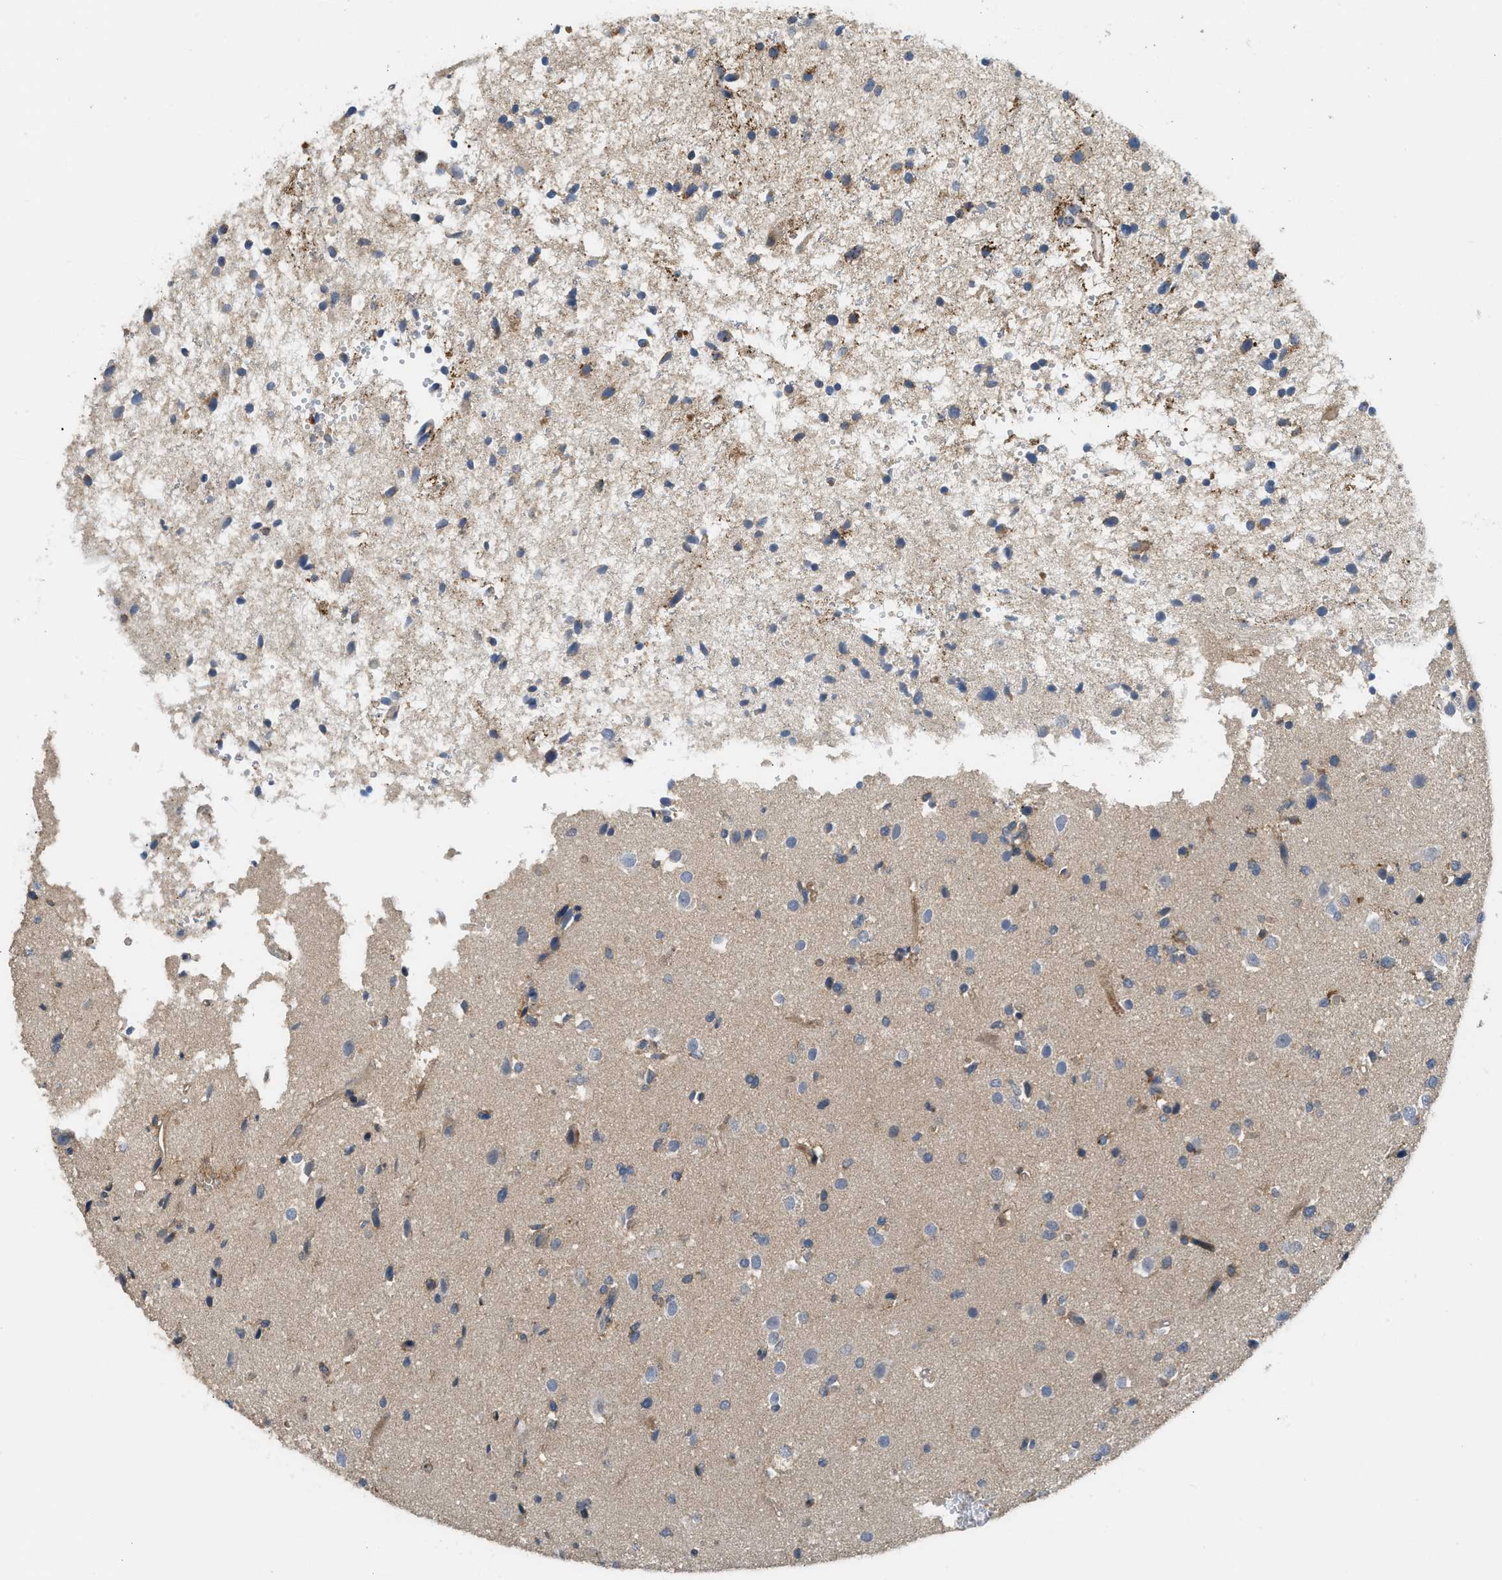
{"staining": {"intensity": "negative", "quantity": "none", "location": "none"}, "tissue": "glioma", "cell_type": "Tumor cells", "image_type": "cancer", "snomed": [{"axis": "morphology", "description": "Glioma, malignant, High grade"}, {"axis": "topography", "description": "Brain"}], "caption": "A histopathology image of human glioma is negative for staining in tumor cells. (DAB (3,3'-diaminobenzidine) IHC visualized using brightfield microscopy, high magnification).", "gene": "RHBDF2", "patient": {"sex": "male", "age": 33}}